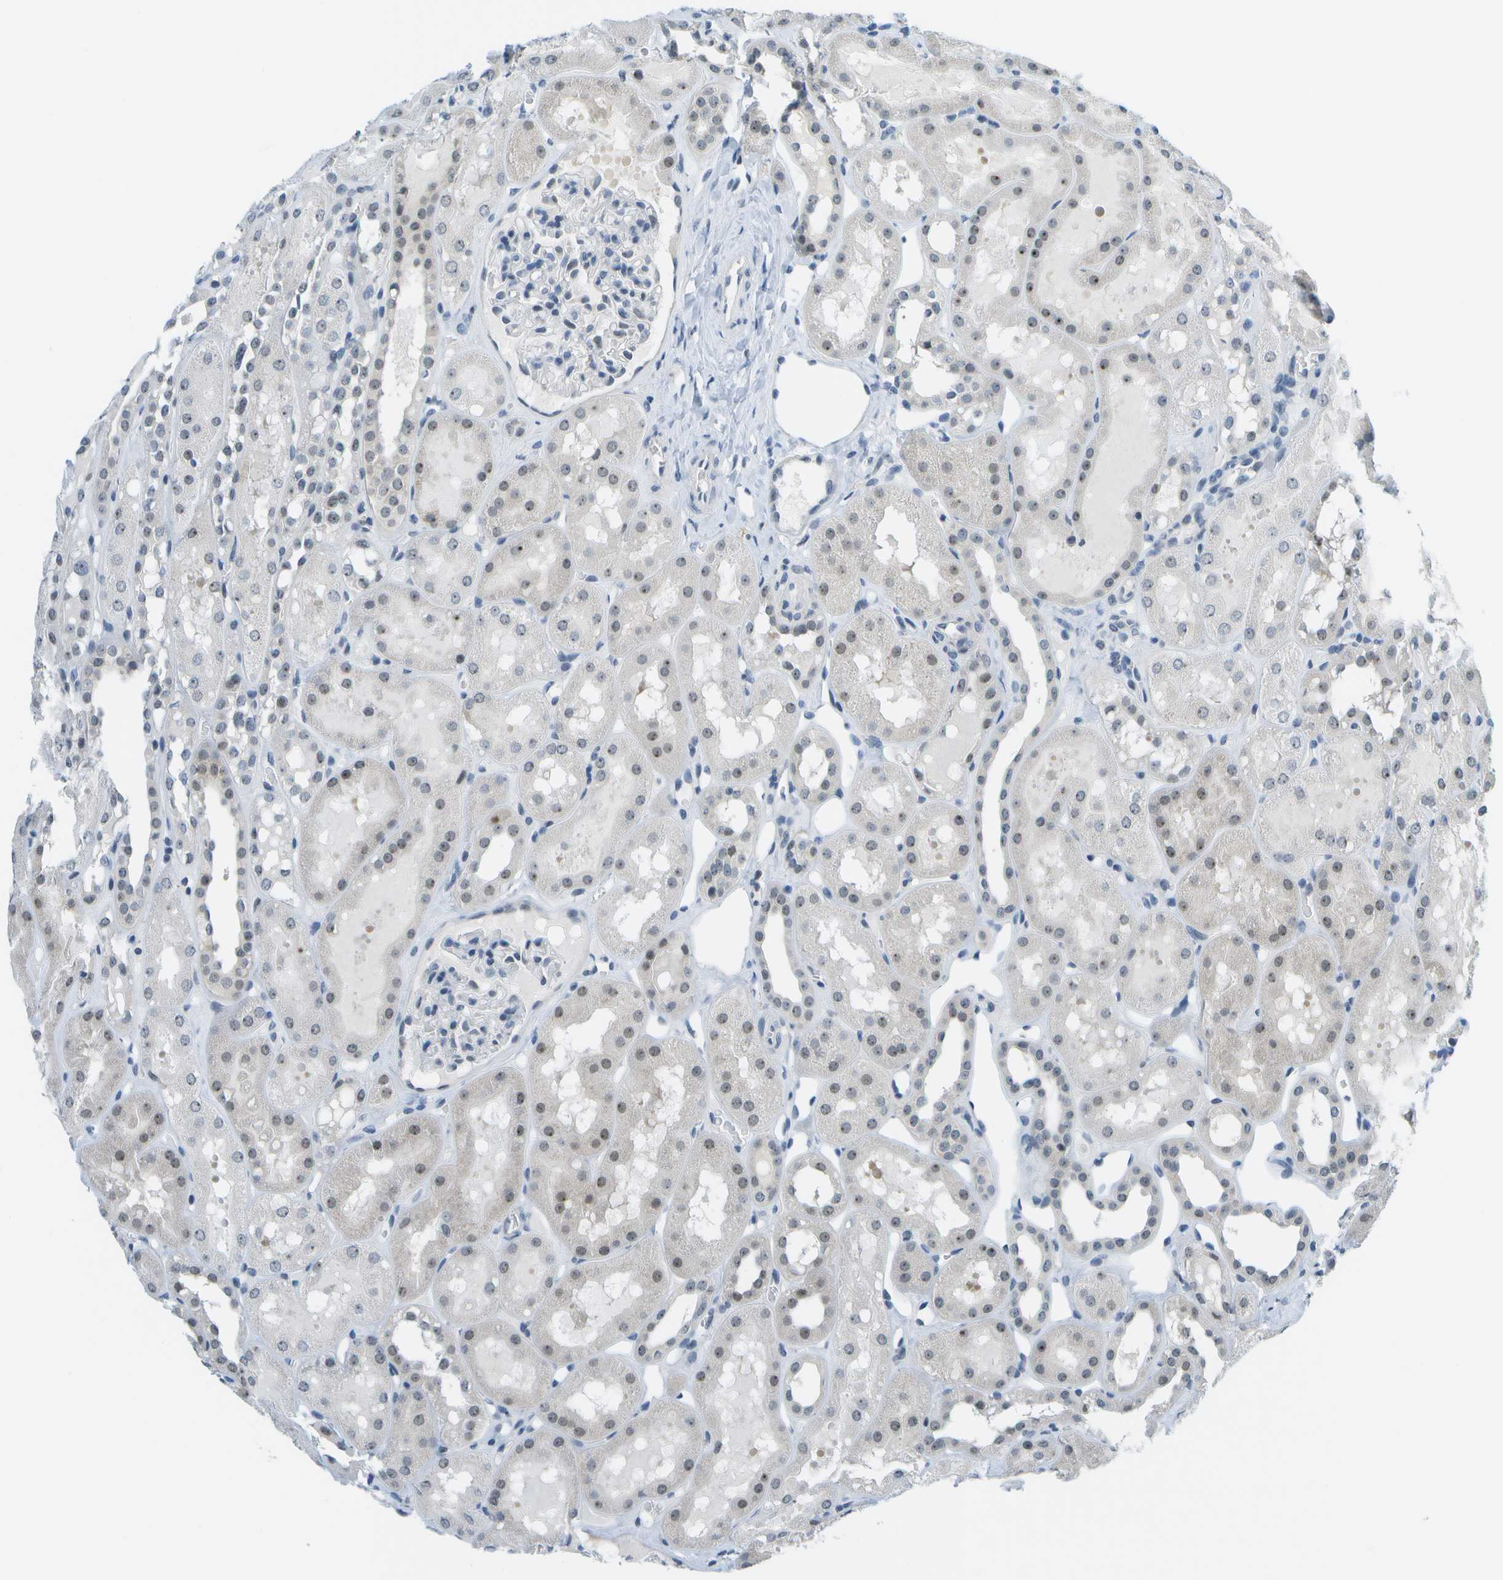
{"staining": {"intensity": "negative", "quantity": "none", "location": "none"}, "tissue": "kidney", "cell_type": "Cells in glomeruli", "image_type": "normal", "snomed": [{"axis": "morphology", "description": "Normal tissue, NOS"}, {"axis": "topography", "description": "Kidney"}, {"axis": "topography", "description": "Urinary bladder"}], "caption": "DAB (3,3'-diaminobenzidine) immunohistochemical staining of unremarkable kidney reveals no significant positivity in cells in glomeruli.", "gene": "PITHD1", "patient": {"sex": "male", "age": 16}}